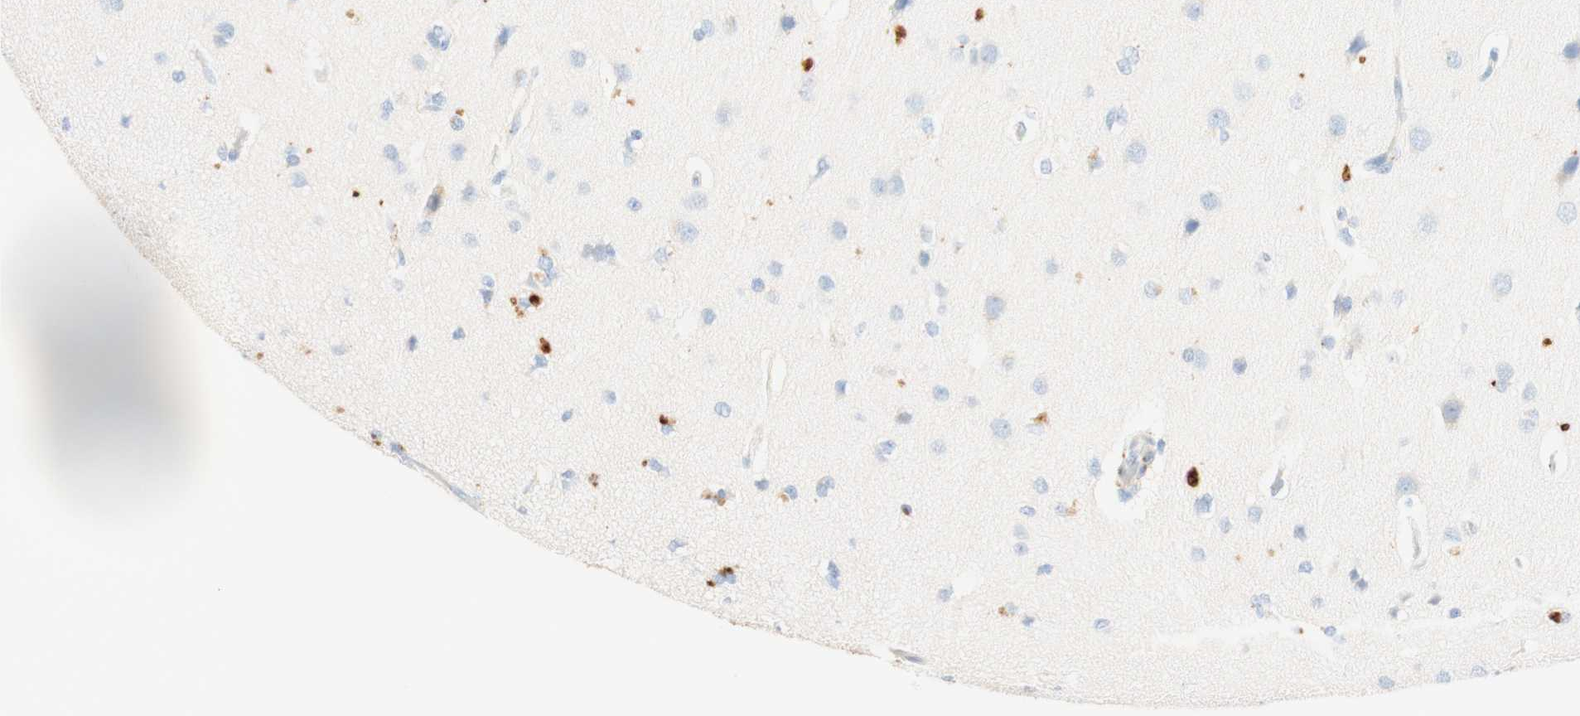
{"staining": {"intensity": "negative", "quantity": "none", "location": "none"}, "tissue": "cerebral cortex", "cell_type": "Endothelial cells", "image_type": "normal", "snomed": [{"axis": "morphology", "description": "Normal tissue, NOS"}, {"axis": "topography", "description": "Cerebral cortex"}], "caption": "Immunohistochemistry (IHC) of benign cerebral cortex demonstrates no positivity in endothelial cells.", "gene": "CD63", "patient": {"sex": "male", "age": 62}}